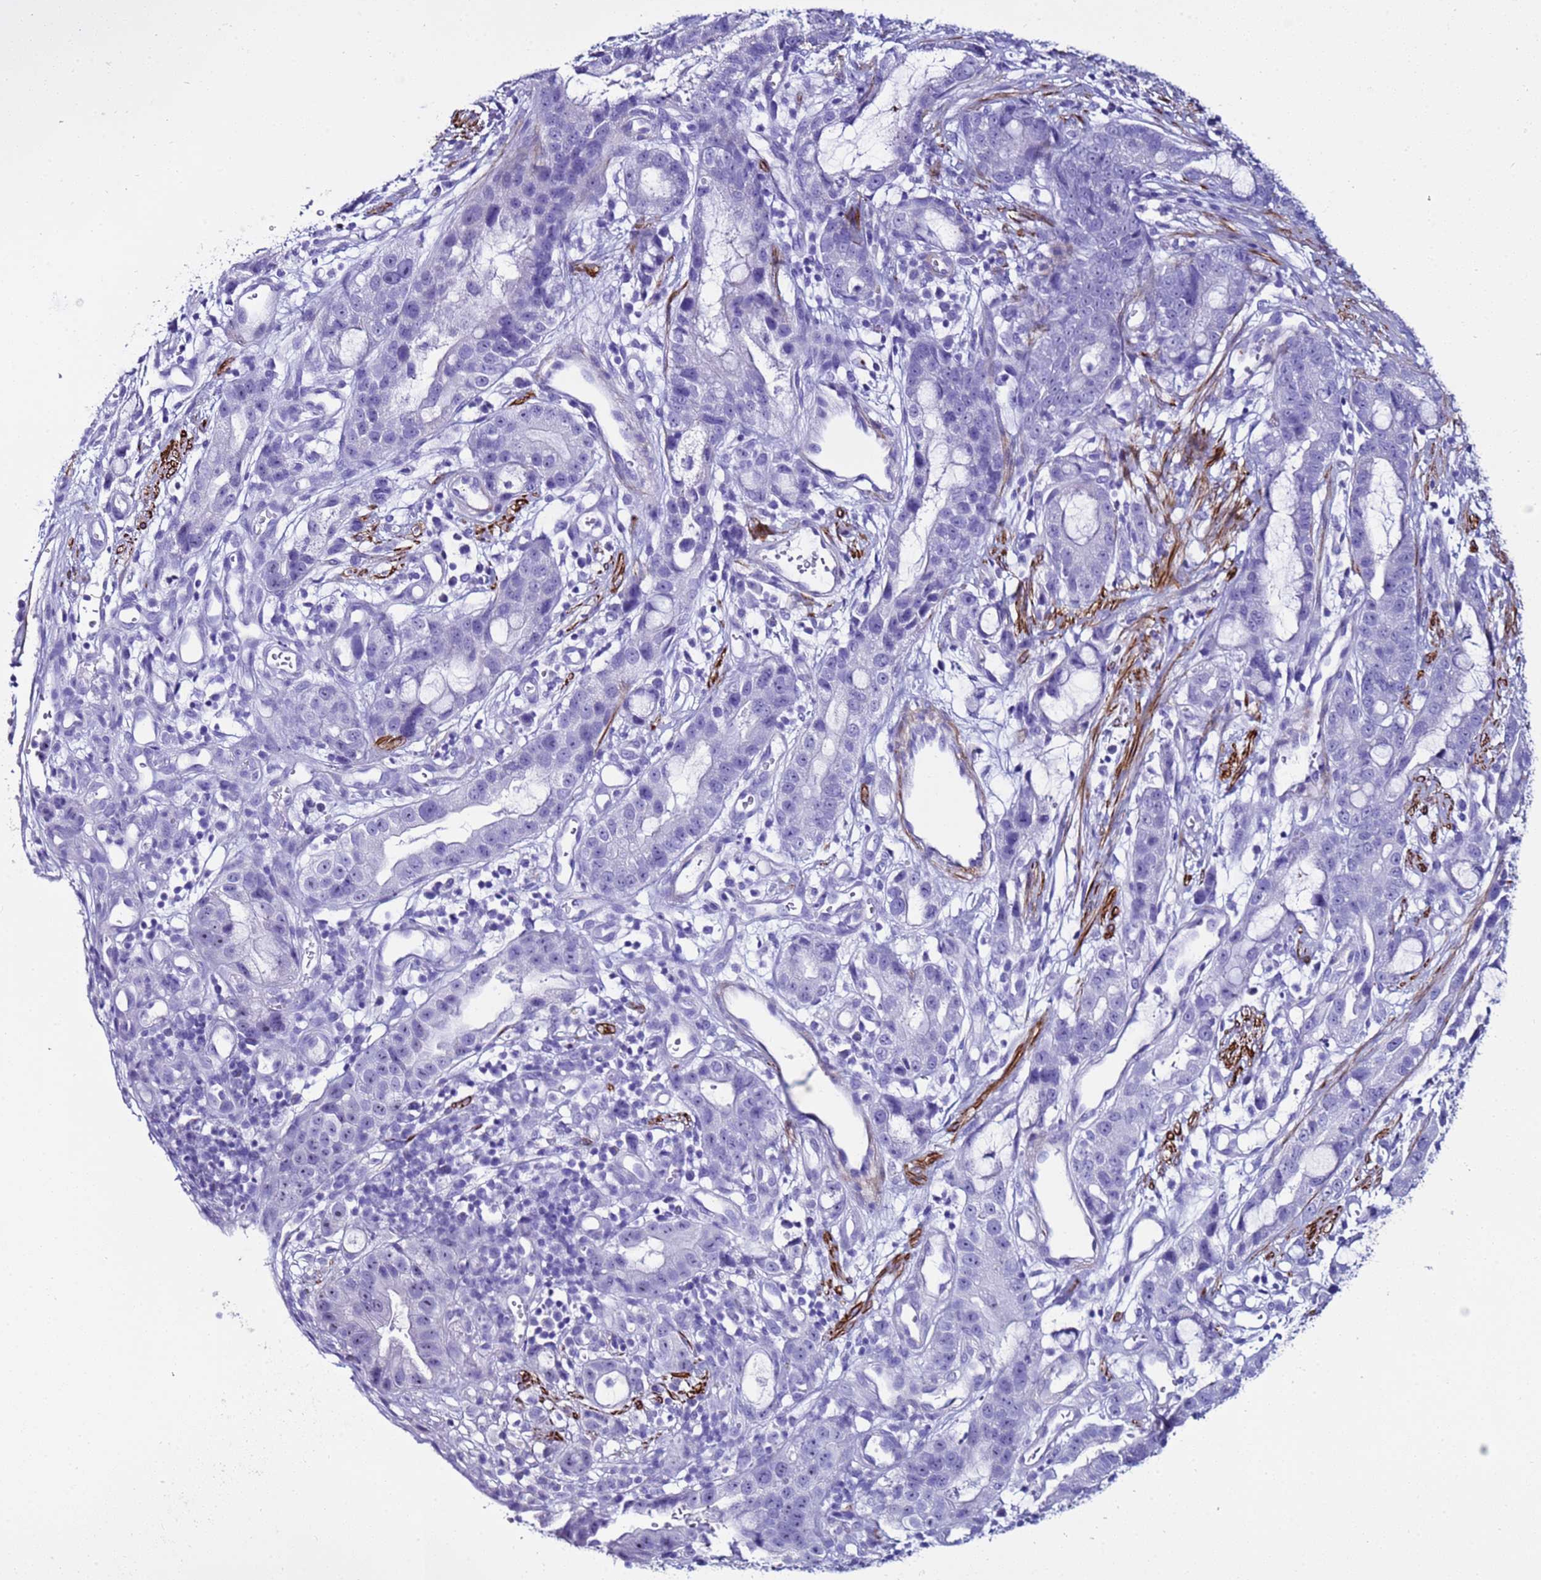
{"staining": {"intensity": "negative", "quantity": "none", "location": "none"}, "tissue": "stomach cancer", "cell_type": "Tumor cells", "image_type": "cancer", "snomed": [{"axis": "morphology", "description": "Adenocarcinoma, NOS"}, {"axis": "topography", "description": "Stomach"}], "caption": "Stomach cancer was stained to show a protein in brown. There is no significant expression in tumor cells. (Stains: DAB immunohistochemistry with hematoxylin counter stain, Microscopy: brightfield microscopy at high magnification).", "gene": "LCMT1", "patient": {"sex": "male", "age": 55}}